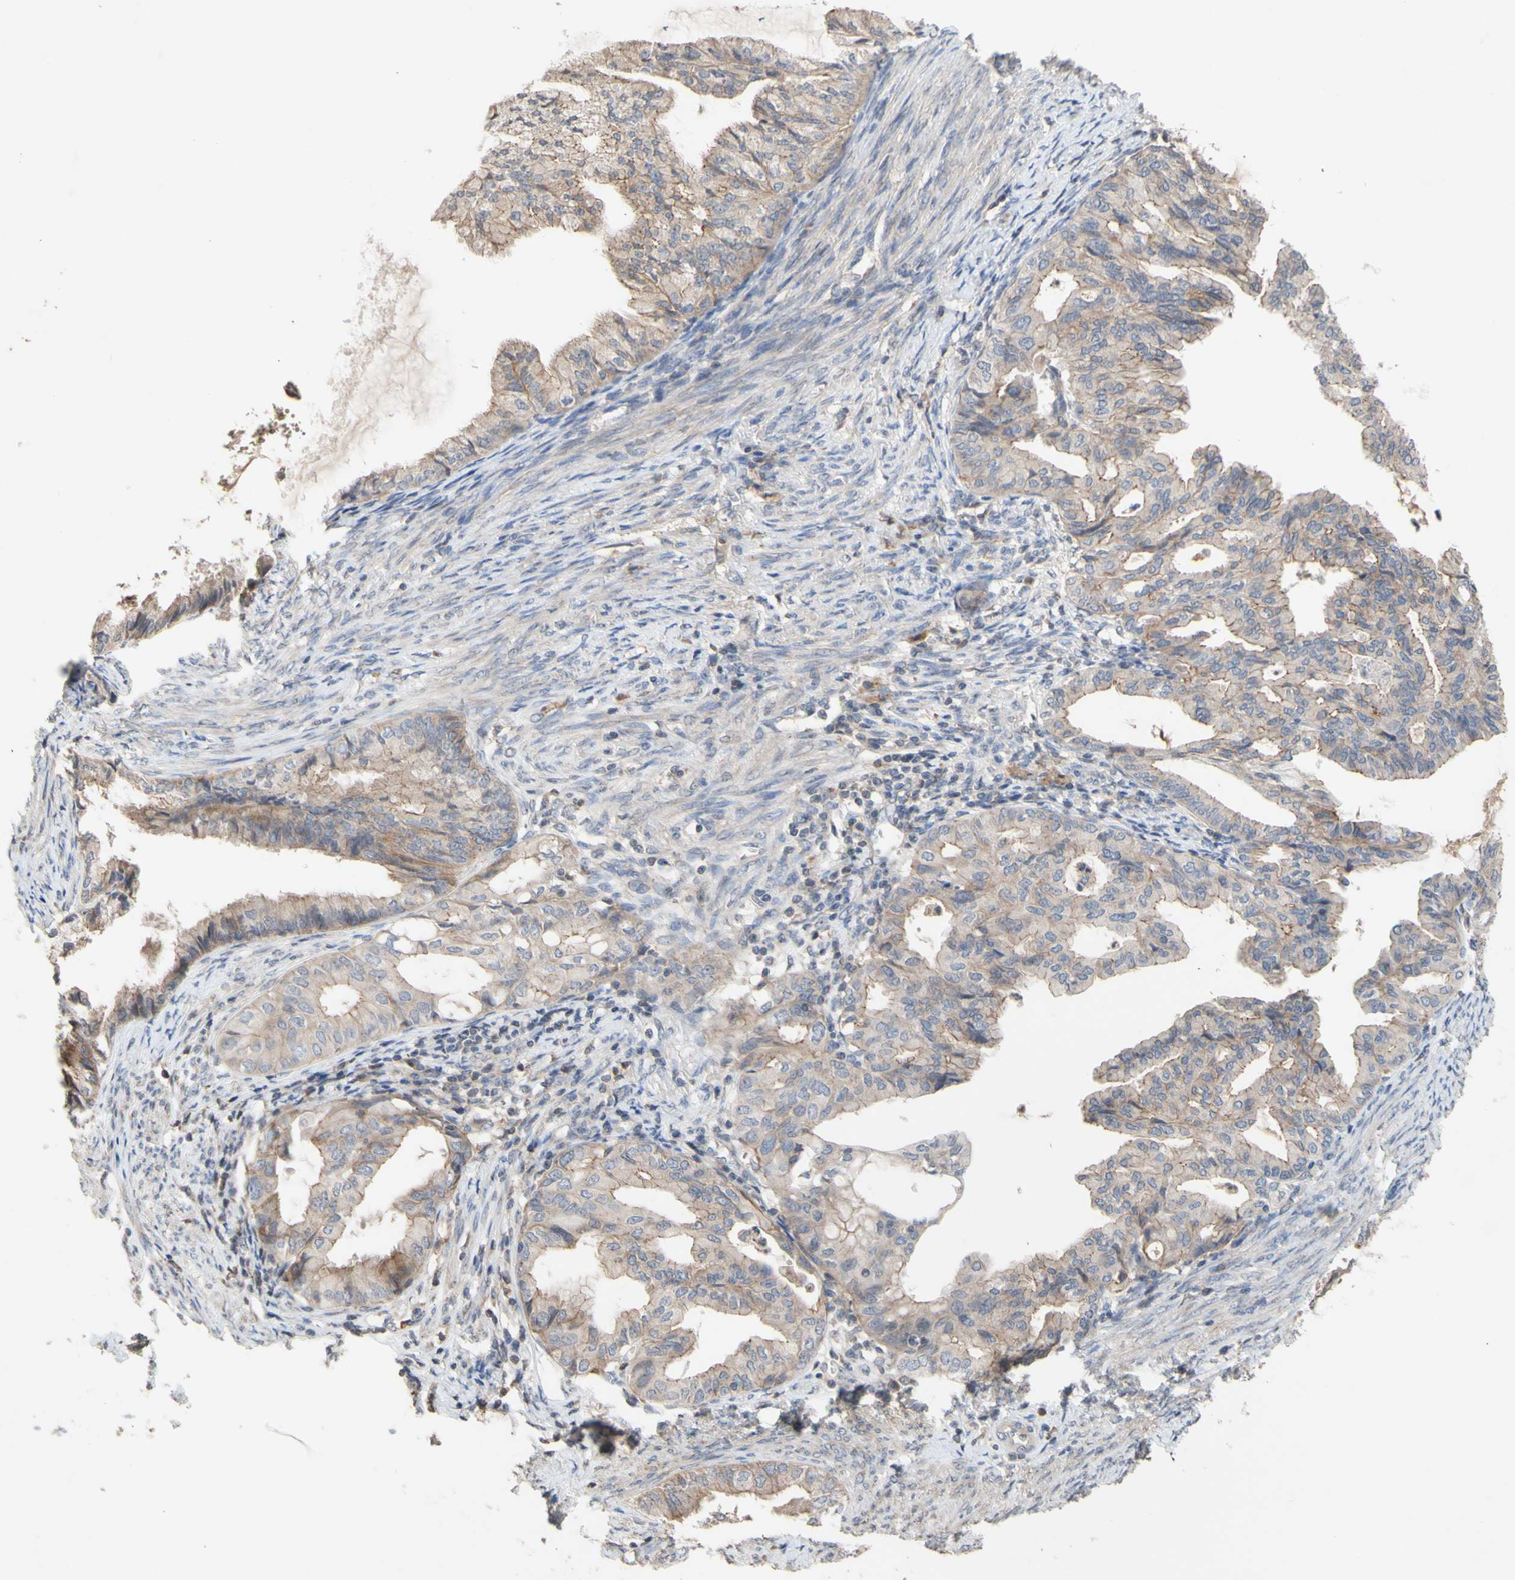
{"staining": {"intensity": "weak", "quantity": "25%-75%", "location": "cytoplasmic/membranous"}, "tissue": "endometrial cancer", "cell_type": "Tumor cells", "image_type": "cancer", "snomed": [{"axis": "morphology", "description": "Adenocarcinoma, NOS"}, {"axis": "topography", "description": "Endometrium"}], "caption": "Protein expression analysis of human endometrial cancer reveals weak cytoplasmic/membranous expression in about 25%-75% of tumor cells.", "gene": "NECTIN3", "patient": {"sex": "female", "age": 86}}